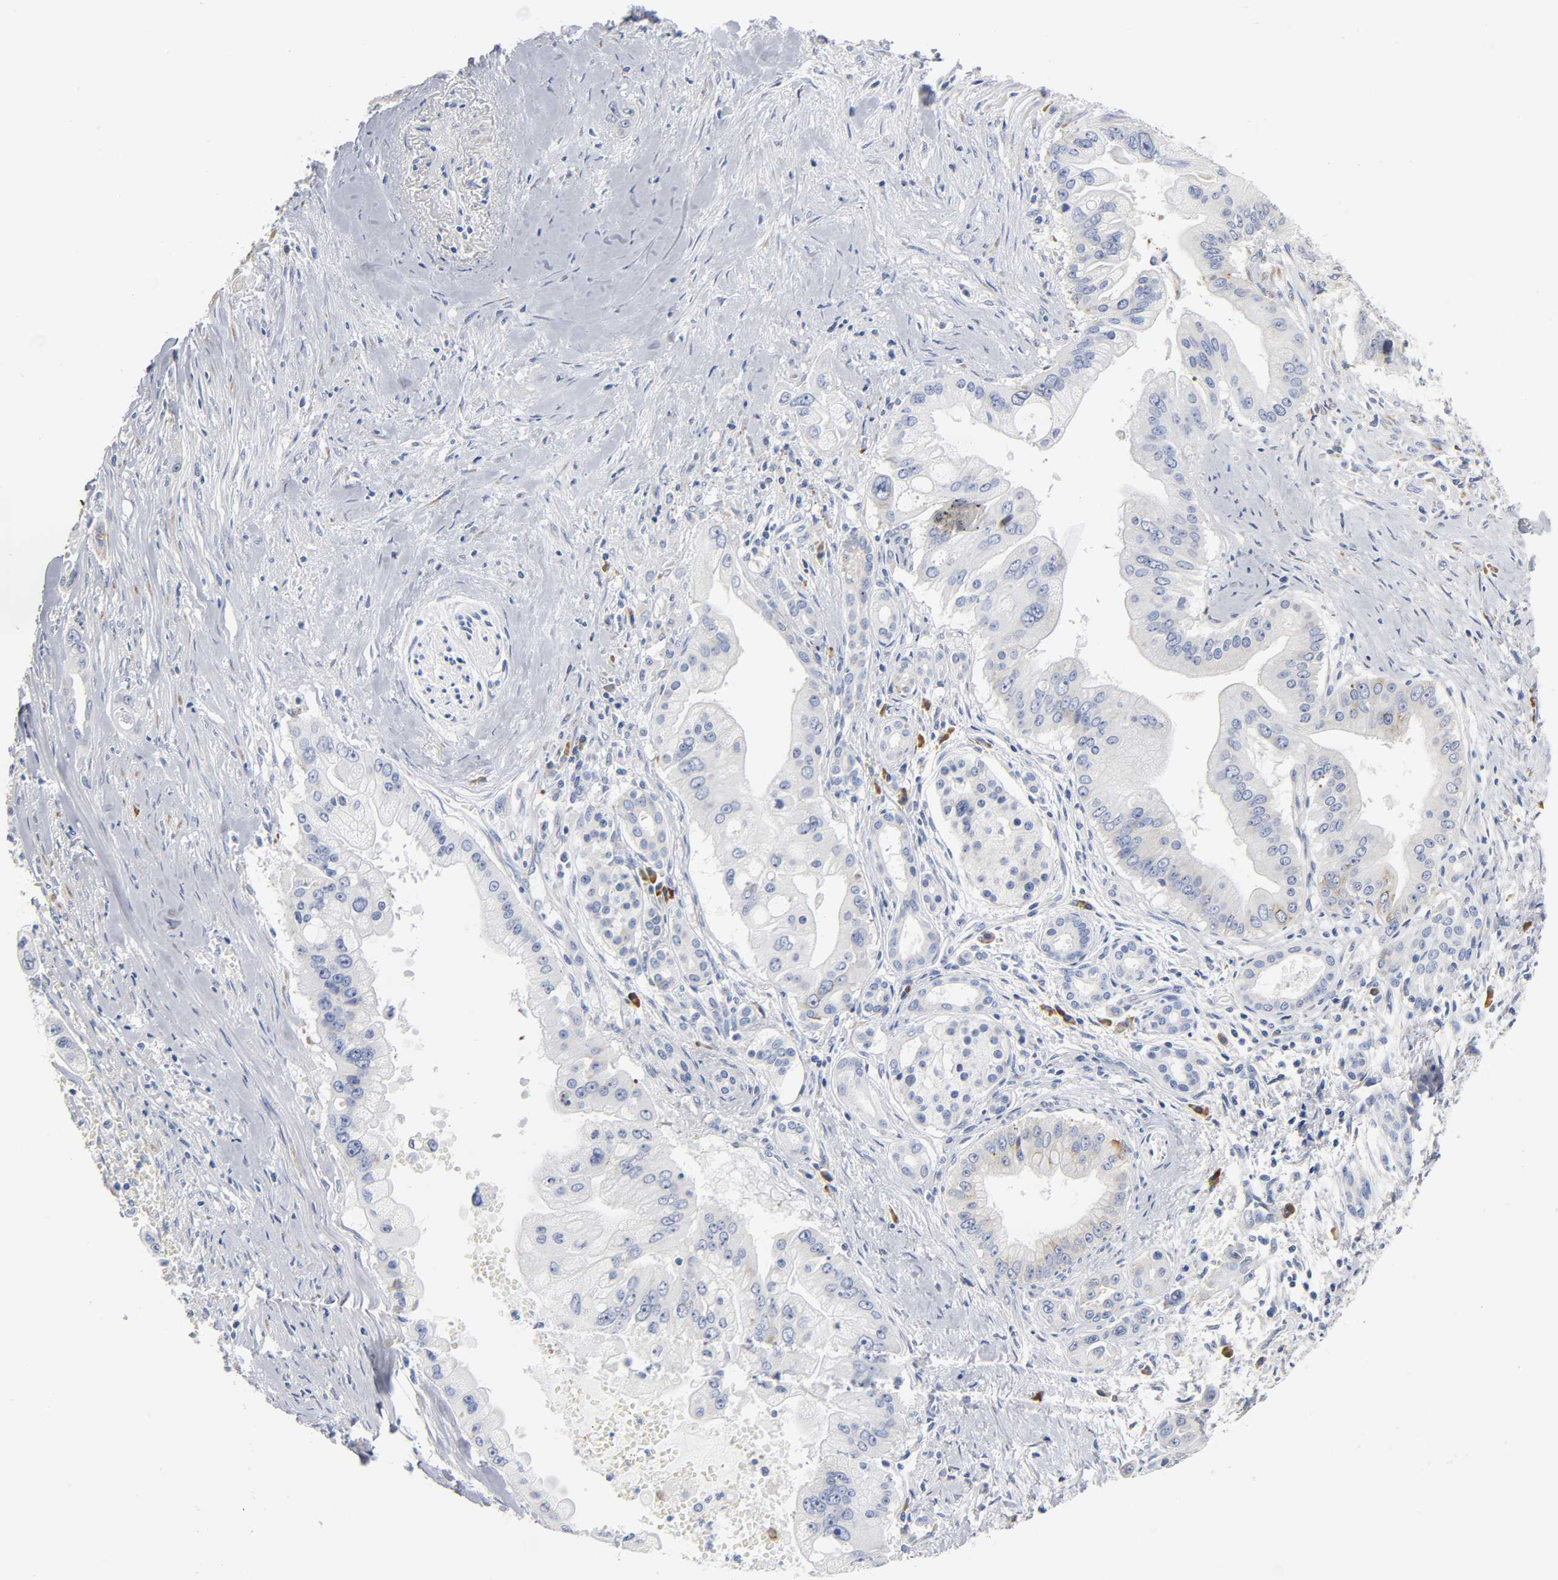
{"staining": {"intensity": "weak", "quantity": "25%-75%", "location": "cytoplasmic/membranous"}, "tissue": "pancreatic cancer", "cell_type": "Tumor cells", "image_type": "cancer", "snomed": [{"axis": "morphology", "description": "Adenocarcinoma, NOS"}, {"axis": "topography", "description": "Pancreas"}], "caption": "Pancreatic adenocarcinoma stained for a protein (brown) exhibits weak cytoplasmic/membranous positive staining in about 25%-75% of tumor cells.", "gene": "REL", "patient": {"sex": "male", "age": 59}}